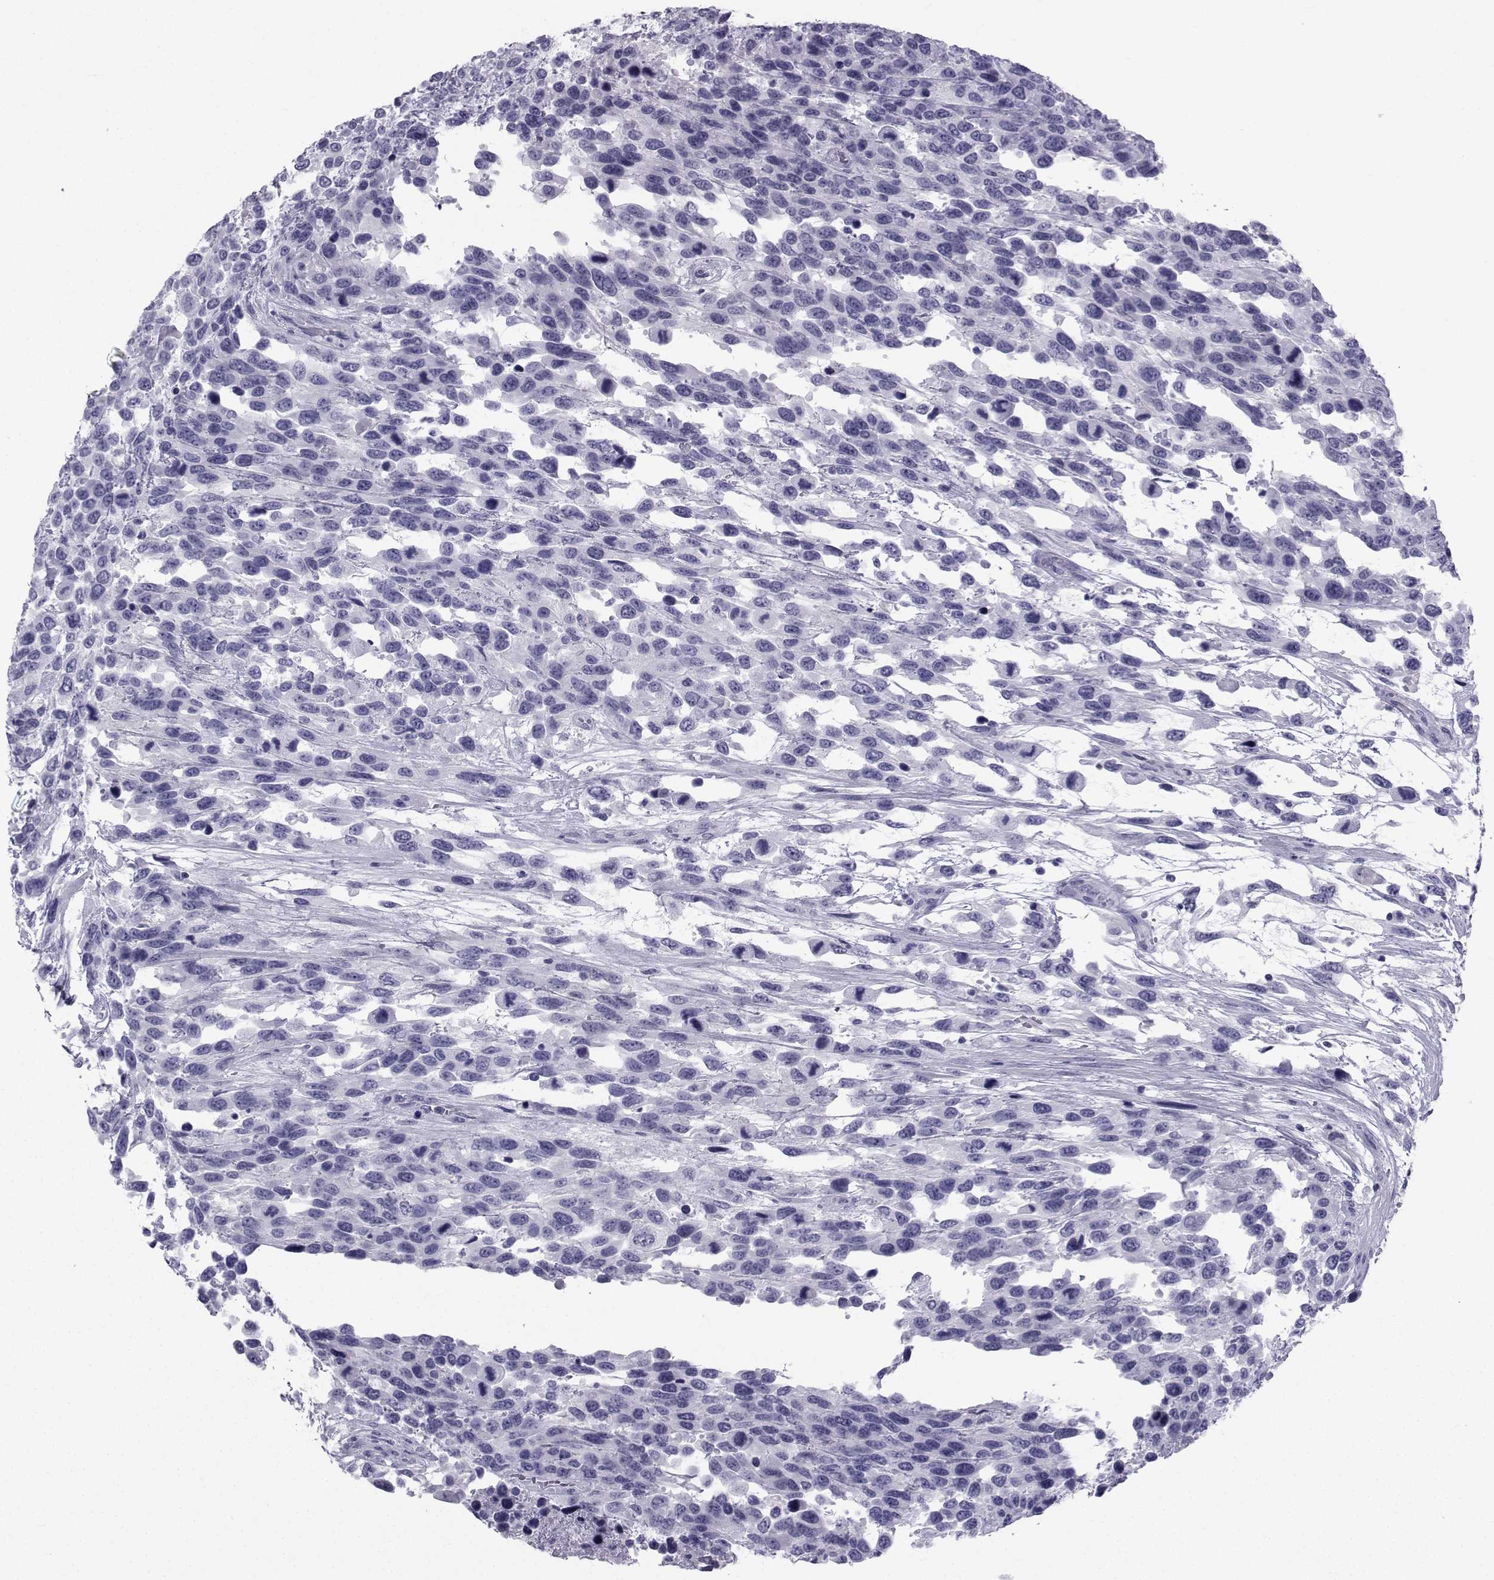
{"staining": {"intensity": "negative", "quantity": "none", "location": "none"}, "tissue": "urothelial cancer", "cell_type": "Tumor cells", "image_type": "cancer", "snomed": [{"axis": "morphology", "description": "Urothelial carcinoma, High grade"}, {"axis": "topography", "description": "Urinary bladder"}], "caption": "This micrograph is of urothelial cancer stained with immunohistochemistry (IHC) to label a protein in brown with the nuclei are counter-stained blue. There is no expression in tumor cells. Nuclei are stained in blue.", "gene": "SPANXD", "patient": {"sex": "female", "age": 70}}